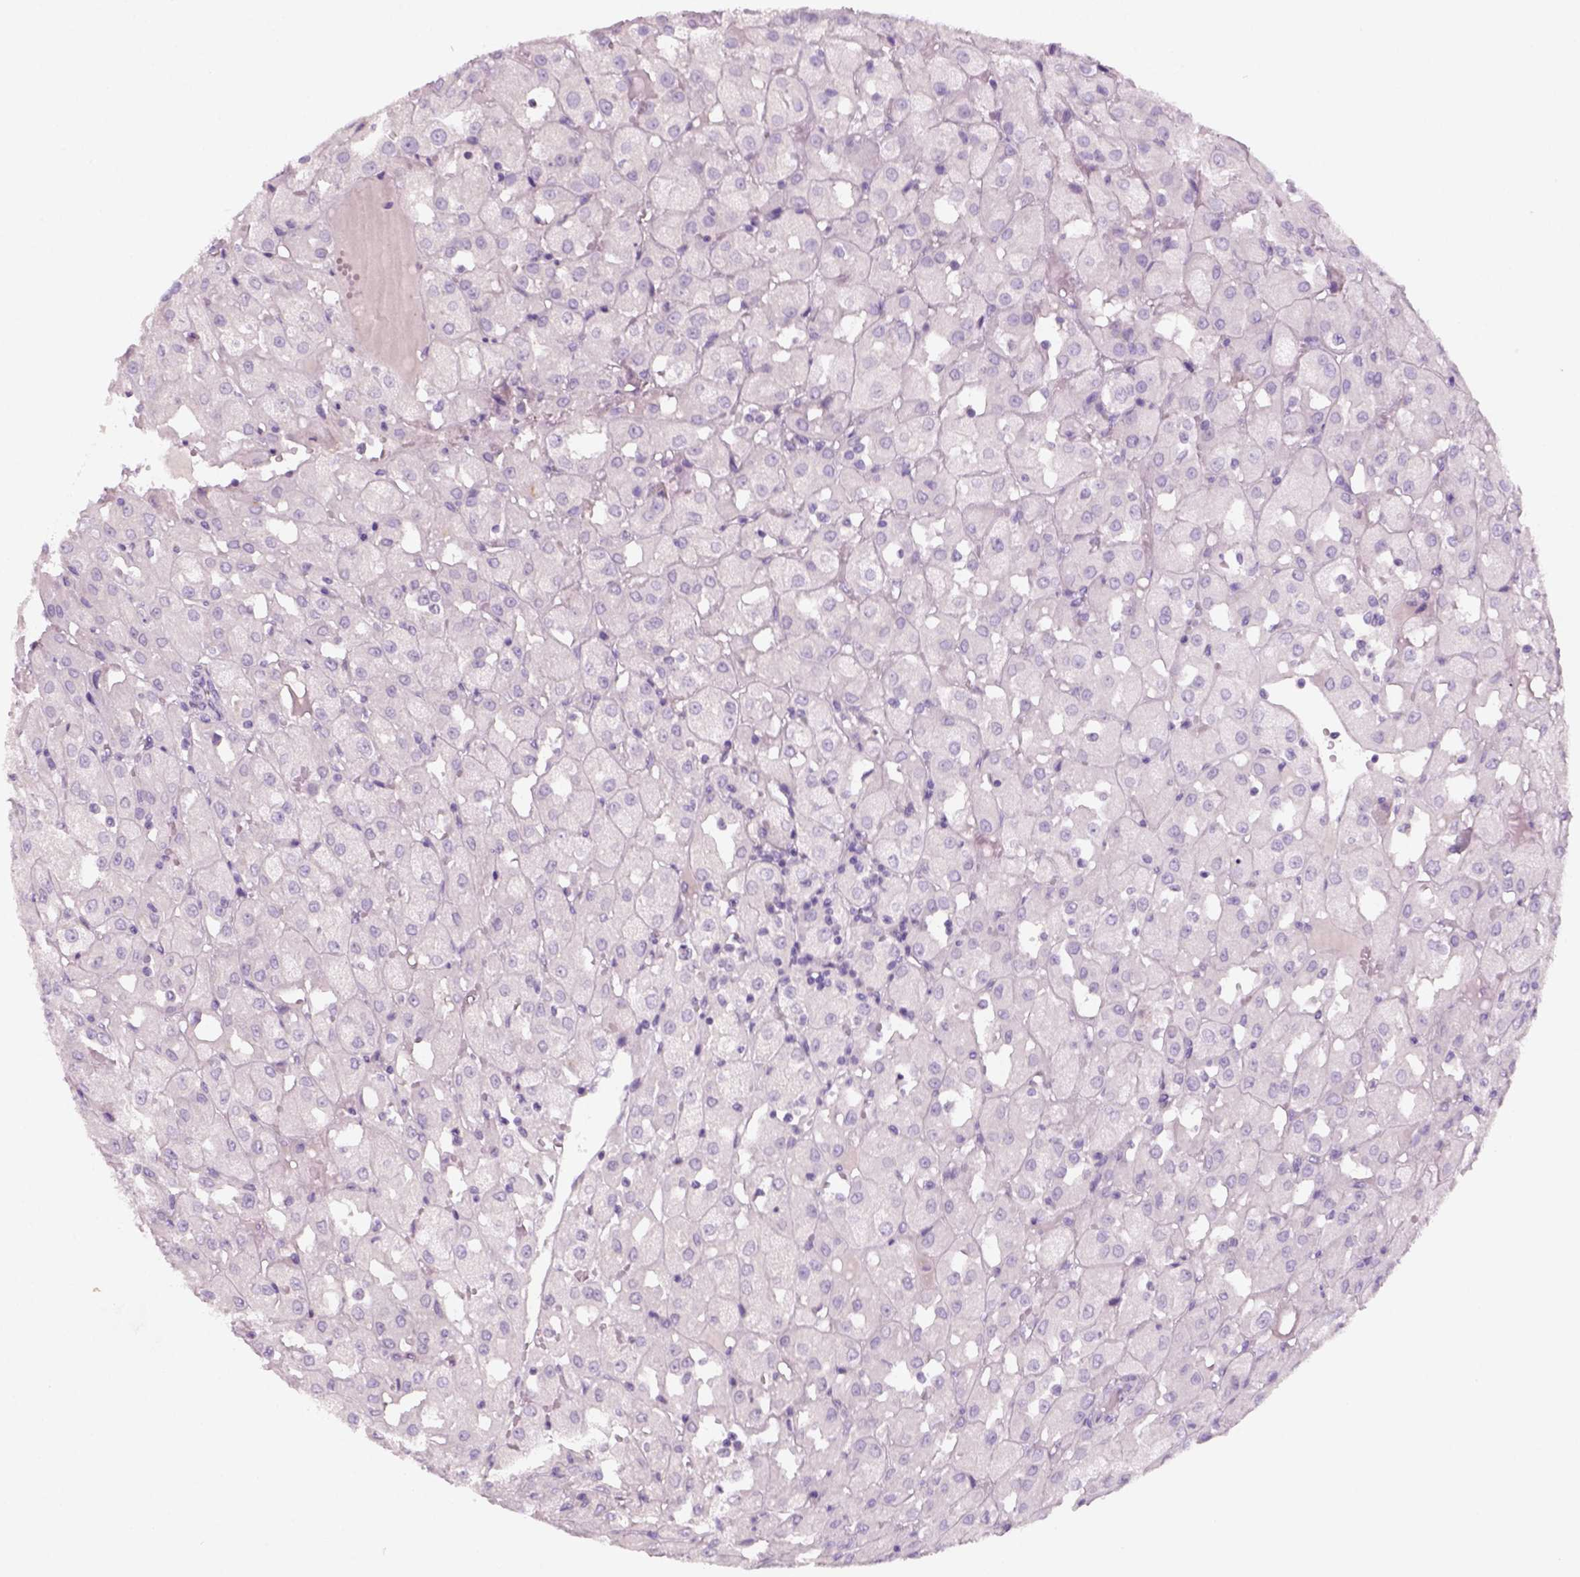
{"staining": {"intensity": "negative", "quantity": "none", "location": "none"}, "tissue": "renal cancer", "cell_type": "Tumor cells", "image_type": "cancer", "snomed": [{"axis": "morphology", "description": "Adenocarcinoma, NOS"}, {"axis": "topography", "description": "Kidney"}], "caption": "DAB (3,3'-diaminobenzidine) immunohistochemical staining of renal adenocarcinoma shows no significant expression in tumor cells.", "gene": "KRT25", "patient": {"sex": "male", "age": 72}}